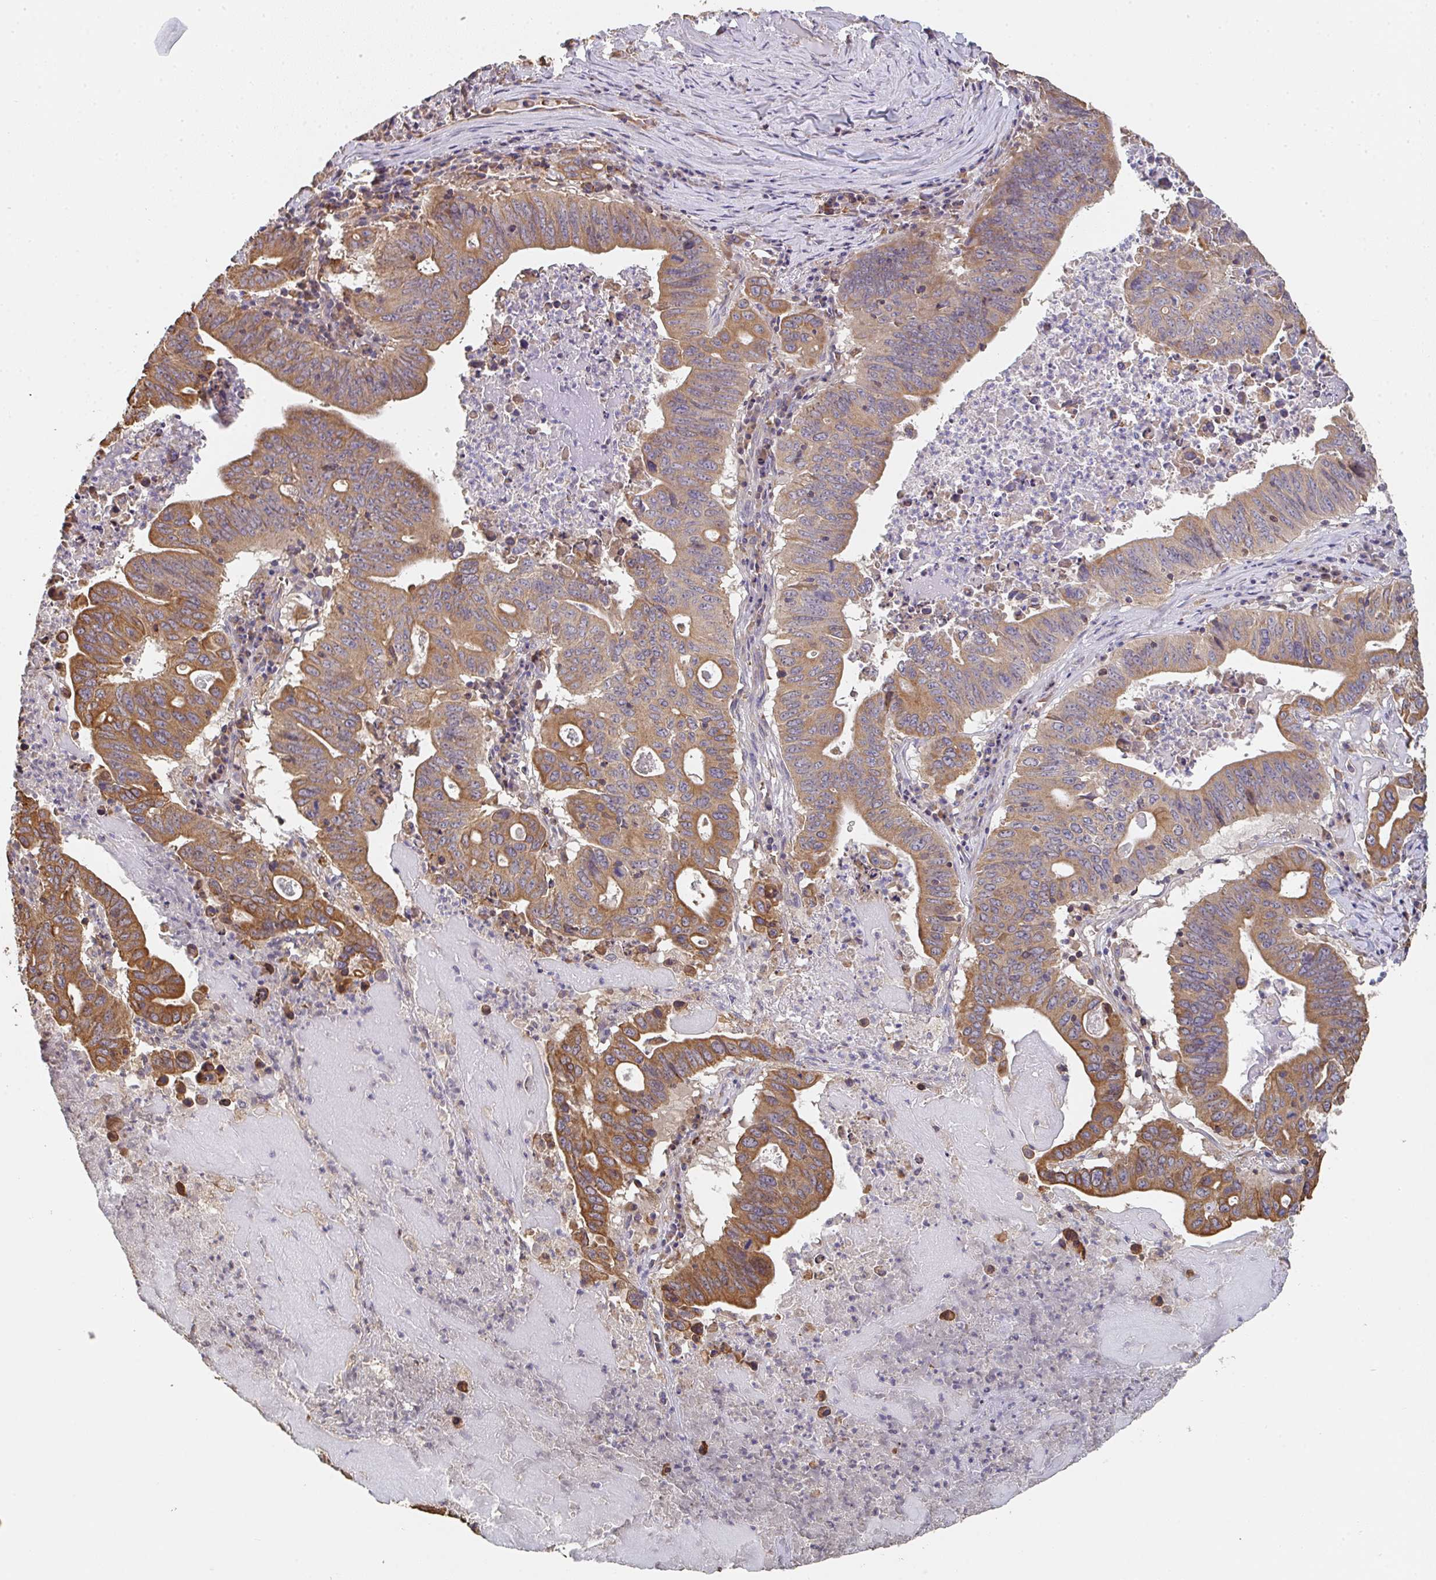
{"staining": {"intensity": "moderate", "quantity": ">75%", "location": "cytoplasmic/membranous"}, "tissue": "lung cancer", "cell_type": "Tumor cells", "image_type": "cancer", "snomed": [{"axis": "morphology", "description": "Adenocarcinoma, NOS"}, {"axis": "topography", "description": "Lung"}], "caption": "Protein expression analysis of lung cancer shows moderate cytoplasmic/membranous staining in about >75% of tumor cells.", "gene": "POLG", "patient": {"sex": "female", "age": 60}}